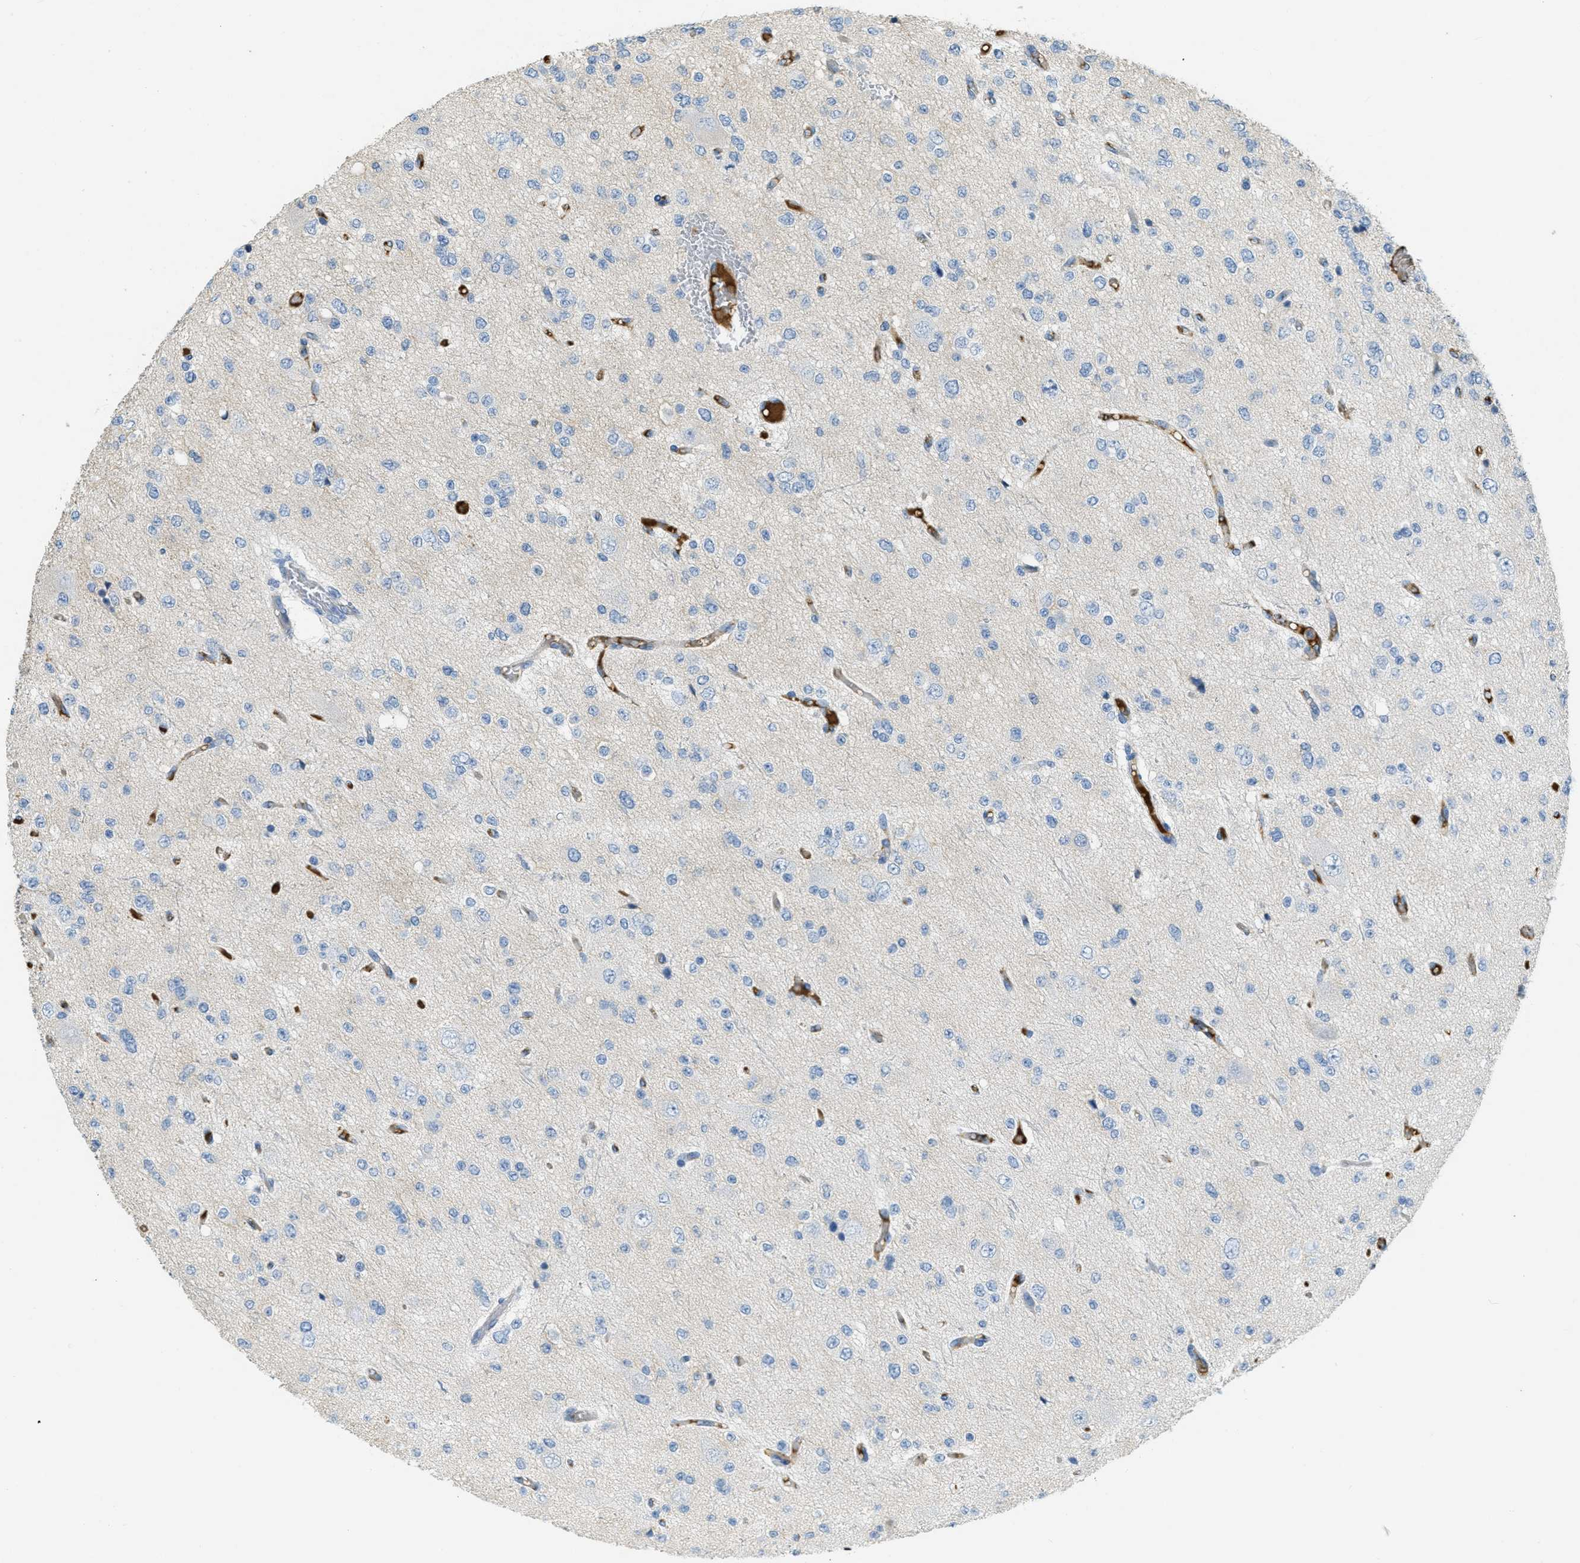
{"staining": {"intensity": "negative", "quantity": "none", "location": "none"}, "tissue": "glioma", "cell_type": "Tumor cells", "image_type": "cancer", "snomed": [{"axis": "morphology", "description": "Glioma, malignant, Low grade"}, {"axis": "topography", "description": "Brain"}], "caption": "Tumor cells are negative for brown protein staining in low-grade glioma (malignant).", "gene": "PRTN3", "patient": {"sex": "male", "age": 38}}